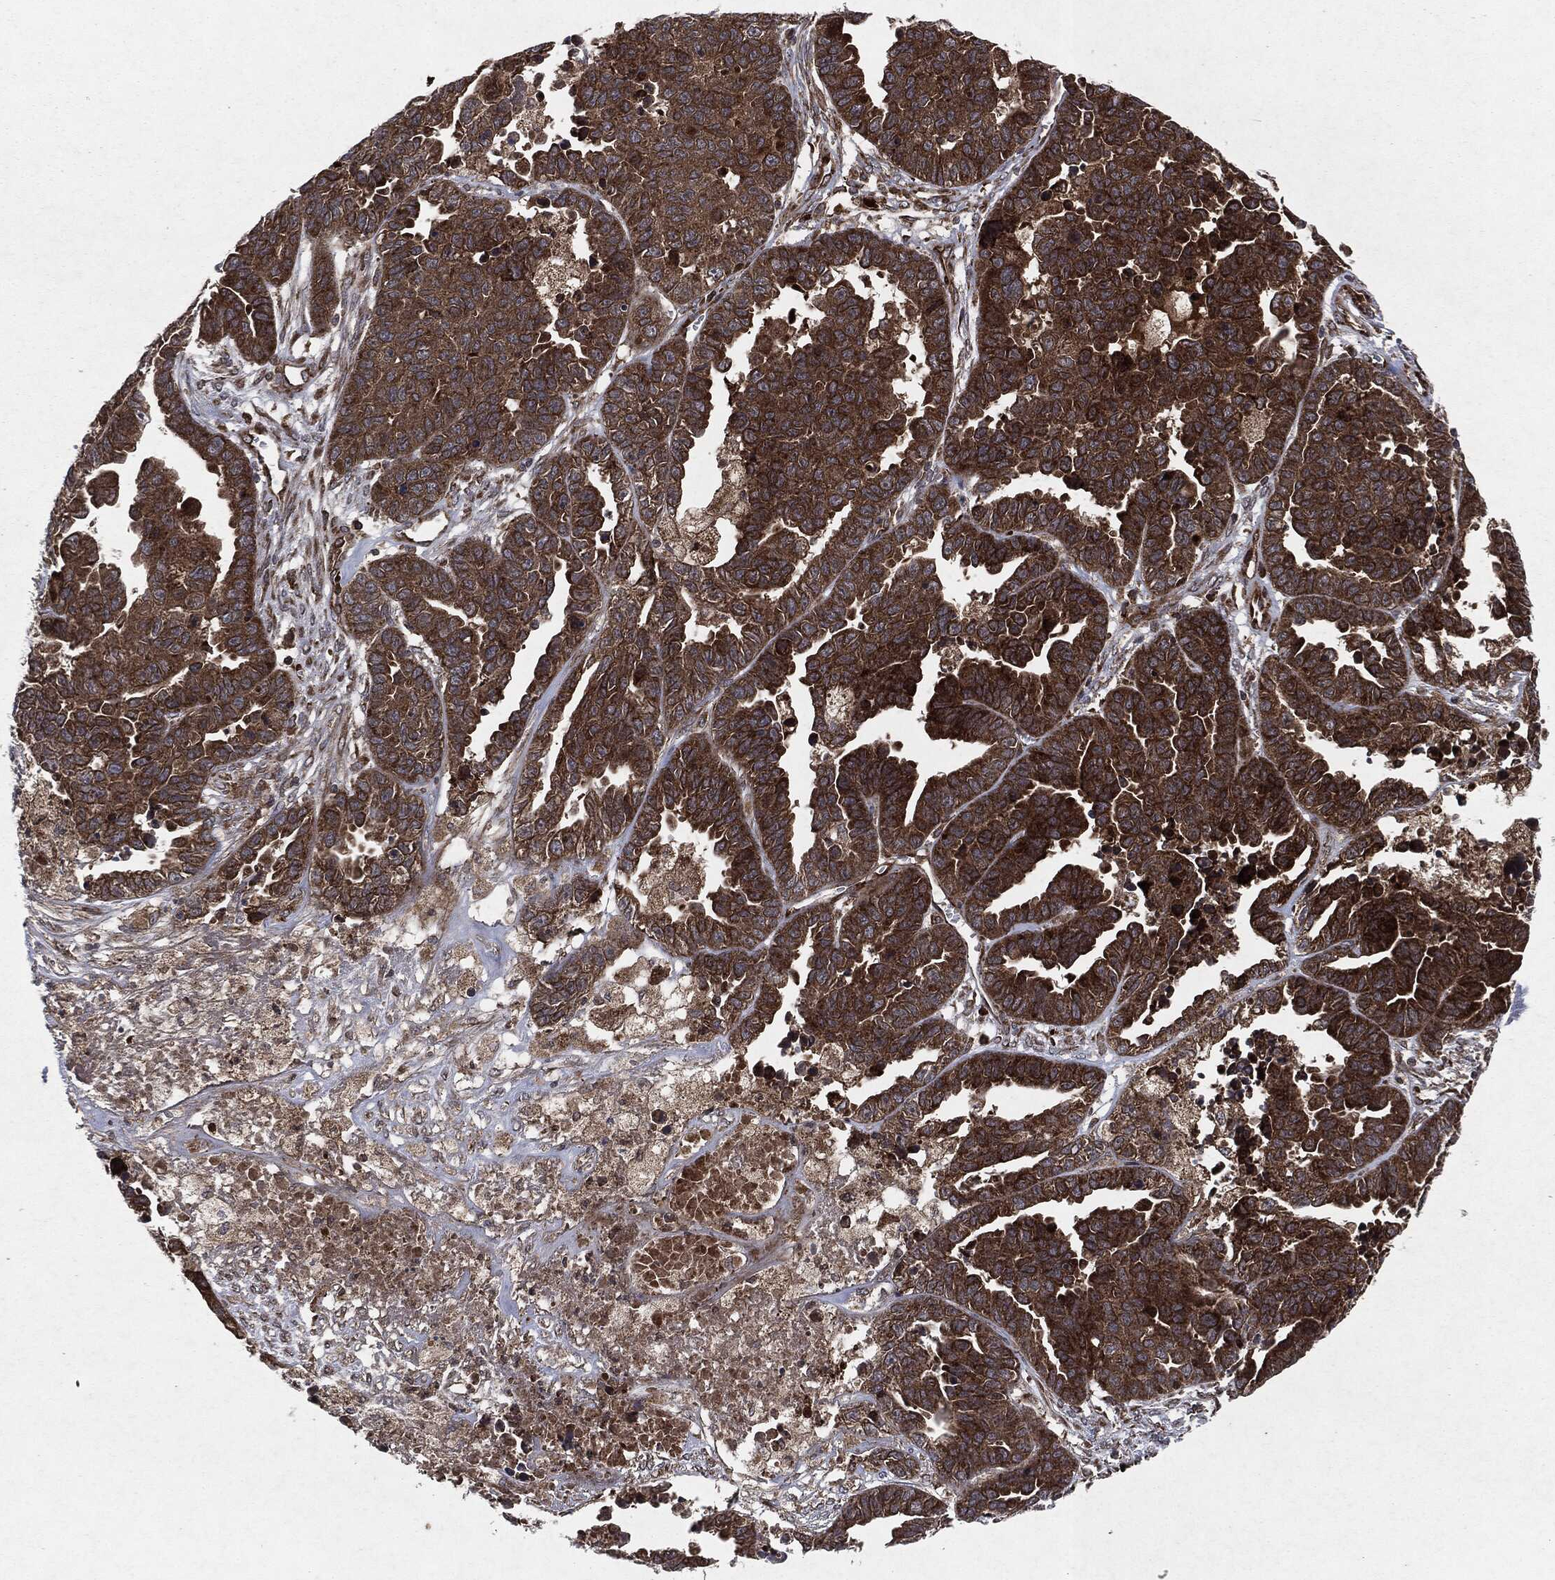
{"staining": {"intensity": "strong", "quantity": "25%-75%", "location": "cytoplasmic/membranous"}, "tissue": "ovarian cancer", "cell_type": "Tumor cells", "image_type": "cancer", "snomed": [{"axis": "morphology", "description": "Cystadenocarcinoma, serous, NOS"}, {"axis": "topography", "description": "Ovary"}], "caption": "The image exhibits staining of ovarian serous cystadenocarcinoma, revealing strong cytoplasmic/membranous protein expression (brown color) within tumor cells.", "gene": "RAF1", "patient": {"sex": "female", "age": 87}}